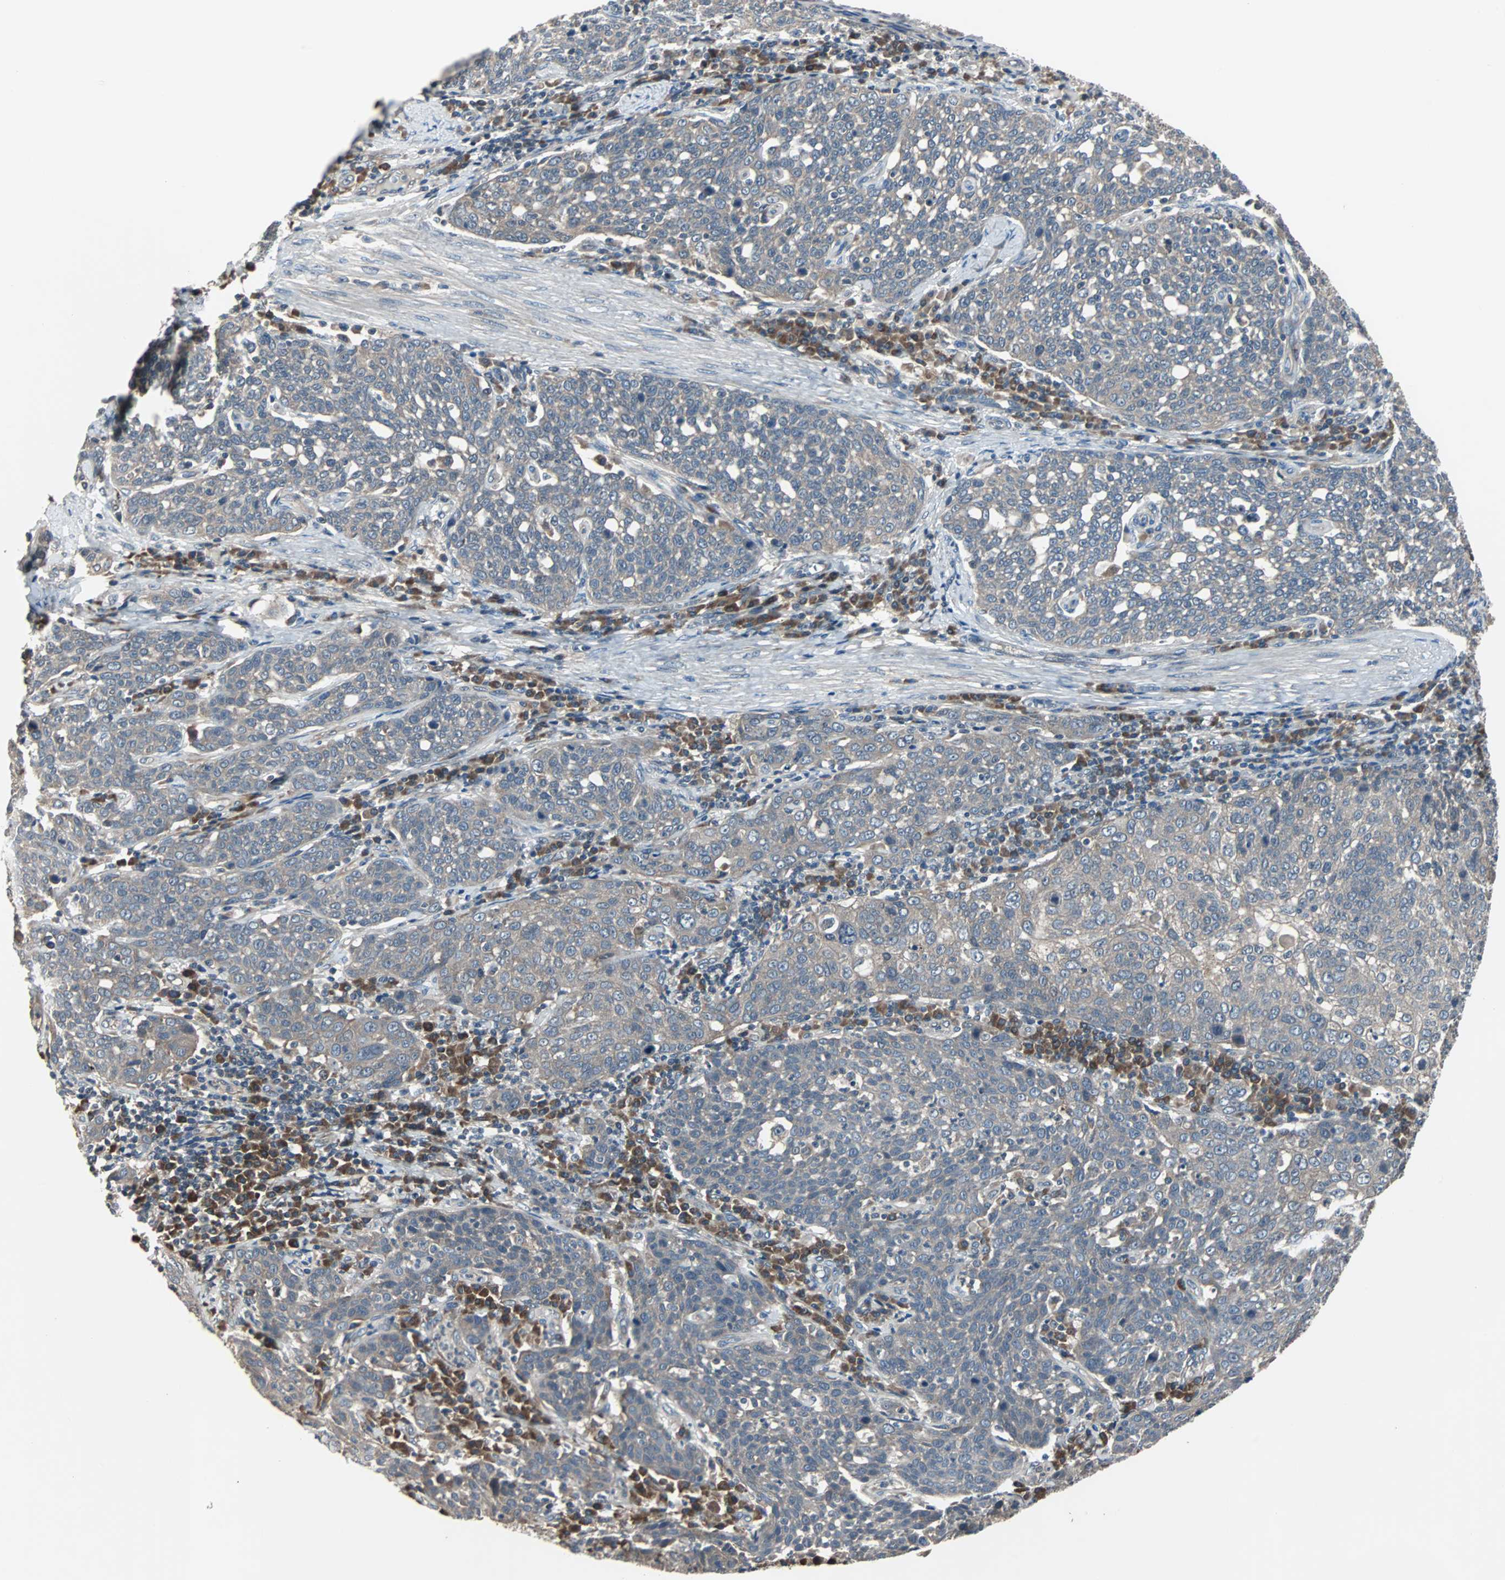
{"staining": {"intensity": "weak", "quantity": ">75%", "location": "cytoplasmic/membranous"}, "tissue": "cervical cancer", "cell_type": "Tumor cells", "image_type": "cancer", "snomed": [{"axis": "morphology", "description": "Squamous cell carcinoma, NOS"}, {"axis": "topography", "description": "Cervix"}], "caption": "Protein analysis of cervical squamous cell carcinoma tissue demonstrates weak cytoplasmic/membranous positivity in approximately >75% of tumor cells. The protein of interest is shown in brown color, while the nuclei are stained blue.", "gene": "ARF1", "patient": {"sex": "female", "age": 34}}